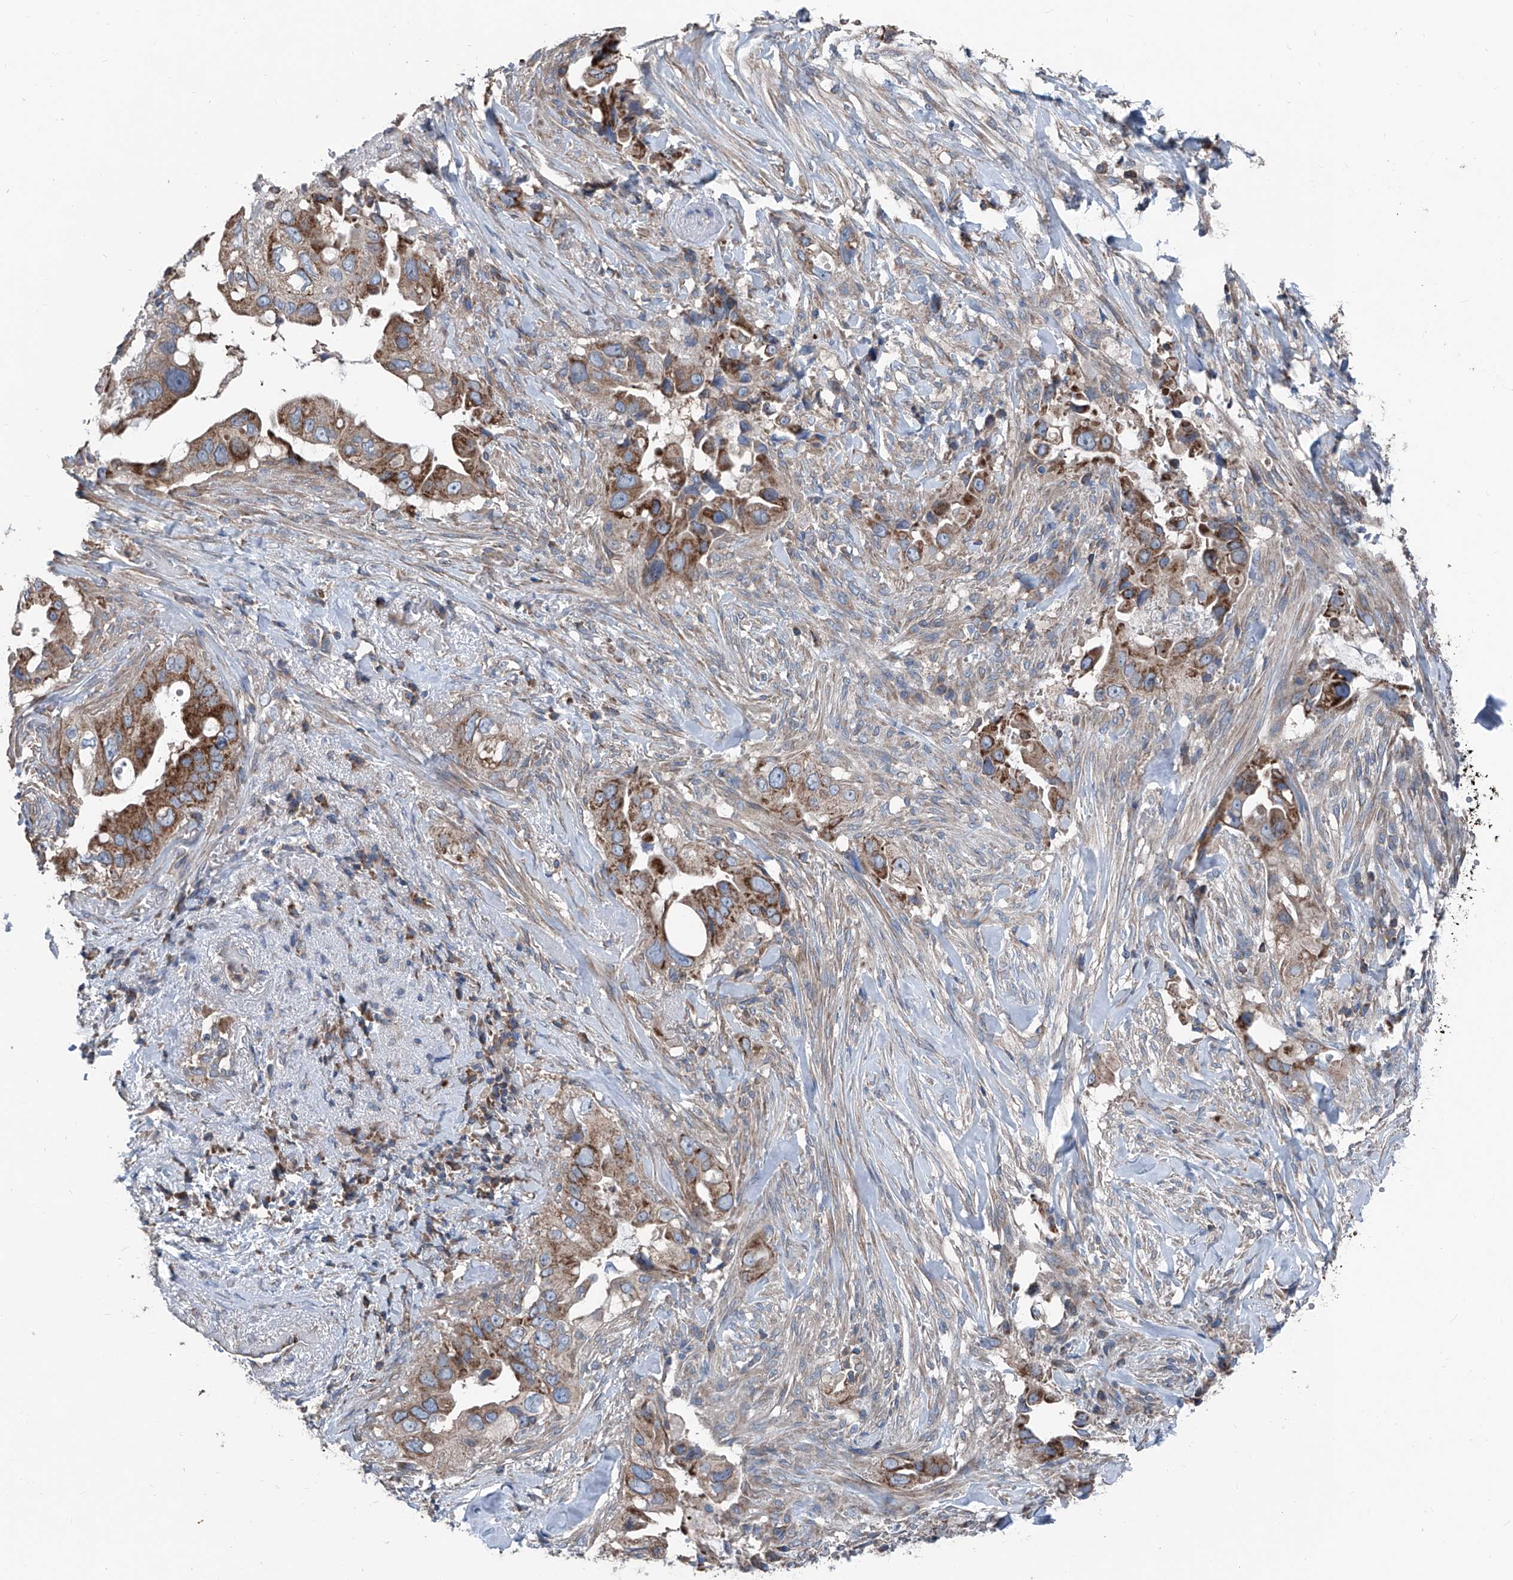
{"staining": {"intensity": "strong", "quantity": ">75%", "location": "cytoplasmic/membranous"}, "tissue": "pancreatic cancer", "cell_type": "Tumor cells", "image_type": "cancer", "snomed": [{"axis": "morphology", "description": "Inflammation, NOS"}, {"axis": "morphology", "description": "Adenocarcinoma, NOS"}, {"axis": "topography", "description": "Pancreas"}], "caption": "This histopathology image demonstrates pancreatic cancer (adenocarcinoma) stained with immunohistochemistry to label a protein in brown. The cytoplasmic/membranous of tumor cells show strong positivity for the protein. Nuclei are counter-stained blue.", "gene": "GPAT3", "patient": {"sex": "female", "age": 56}}